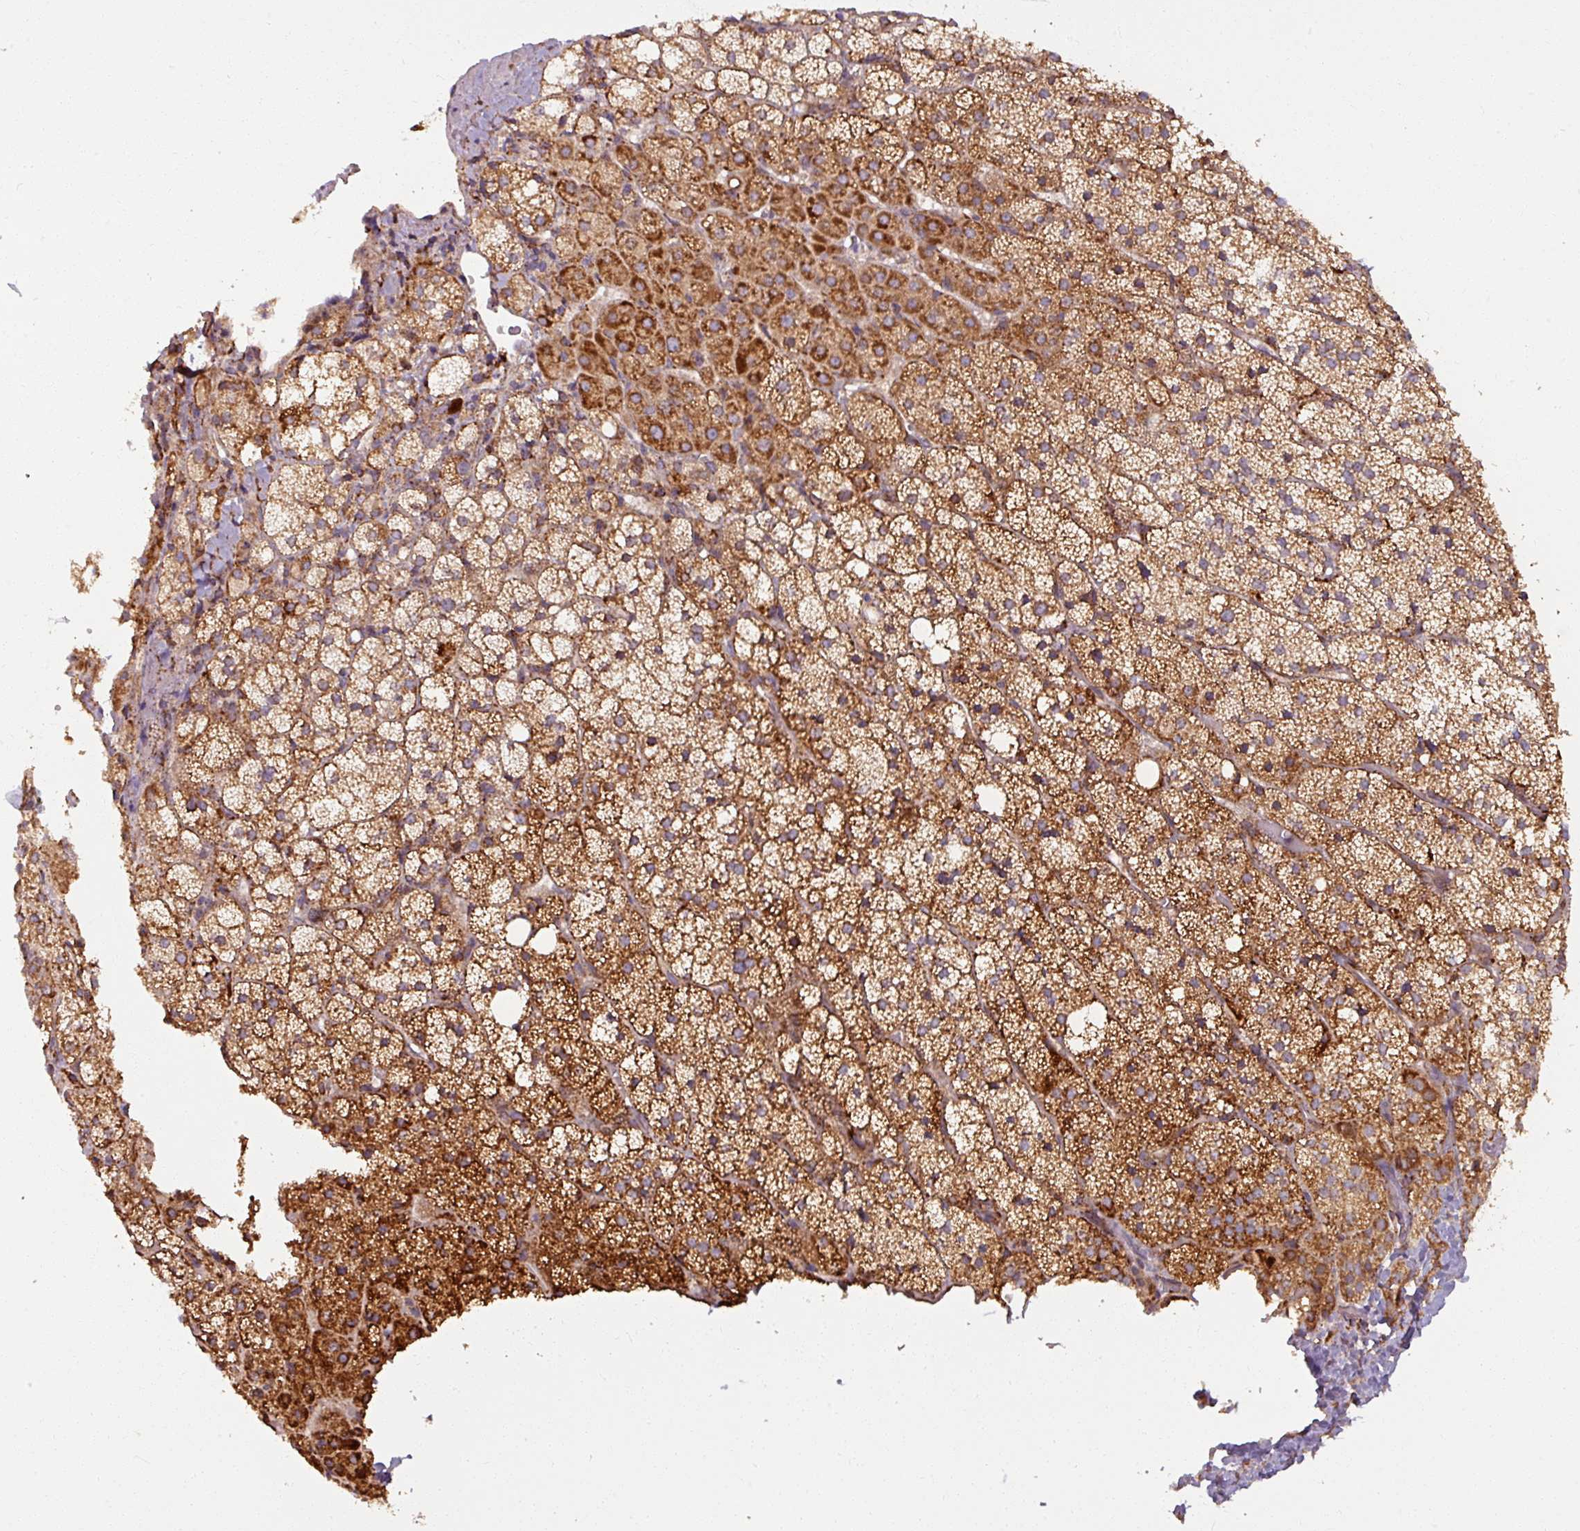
{"staining": {"intensity": "strong", "quantity": ">75%", "location": "cytoplasmic/membranous"}, "tissue": "adrenal gland", "cell_type": "Glandular cells", "image_type": "normal", "snomed": [{"axis": "morphology", "description": "Normal tissue, NOS"}, {"axis": "topography", "description": "Adrenal gland"}], "caption": "Brown immunohistochemical staining in normal adrenal gland displays strong cytoplasmic/membranous positivity in approximately >75% of glandular cells. (Stains: DAB (3,3'-diaminobenzidine) in brown, nuclei in blue, Microscopy: brightfield microscopy at high magnification).", "gene": "MAGT1", "patient": {"sex": "male", "age": 53}}